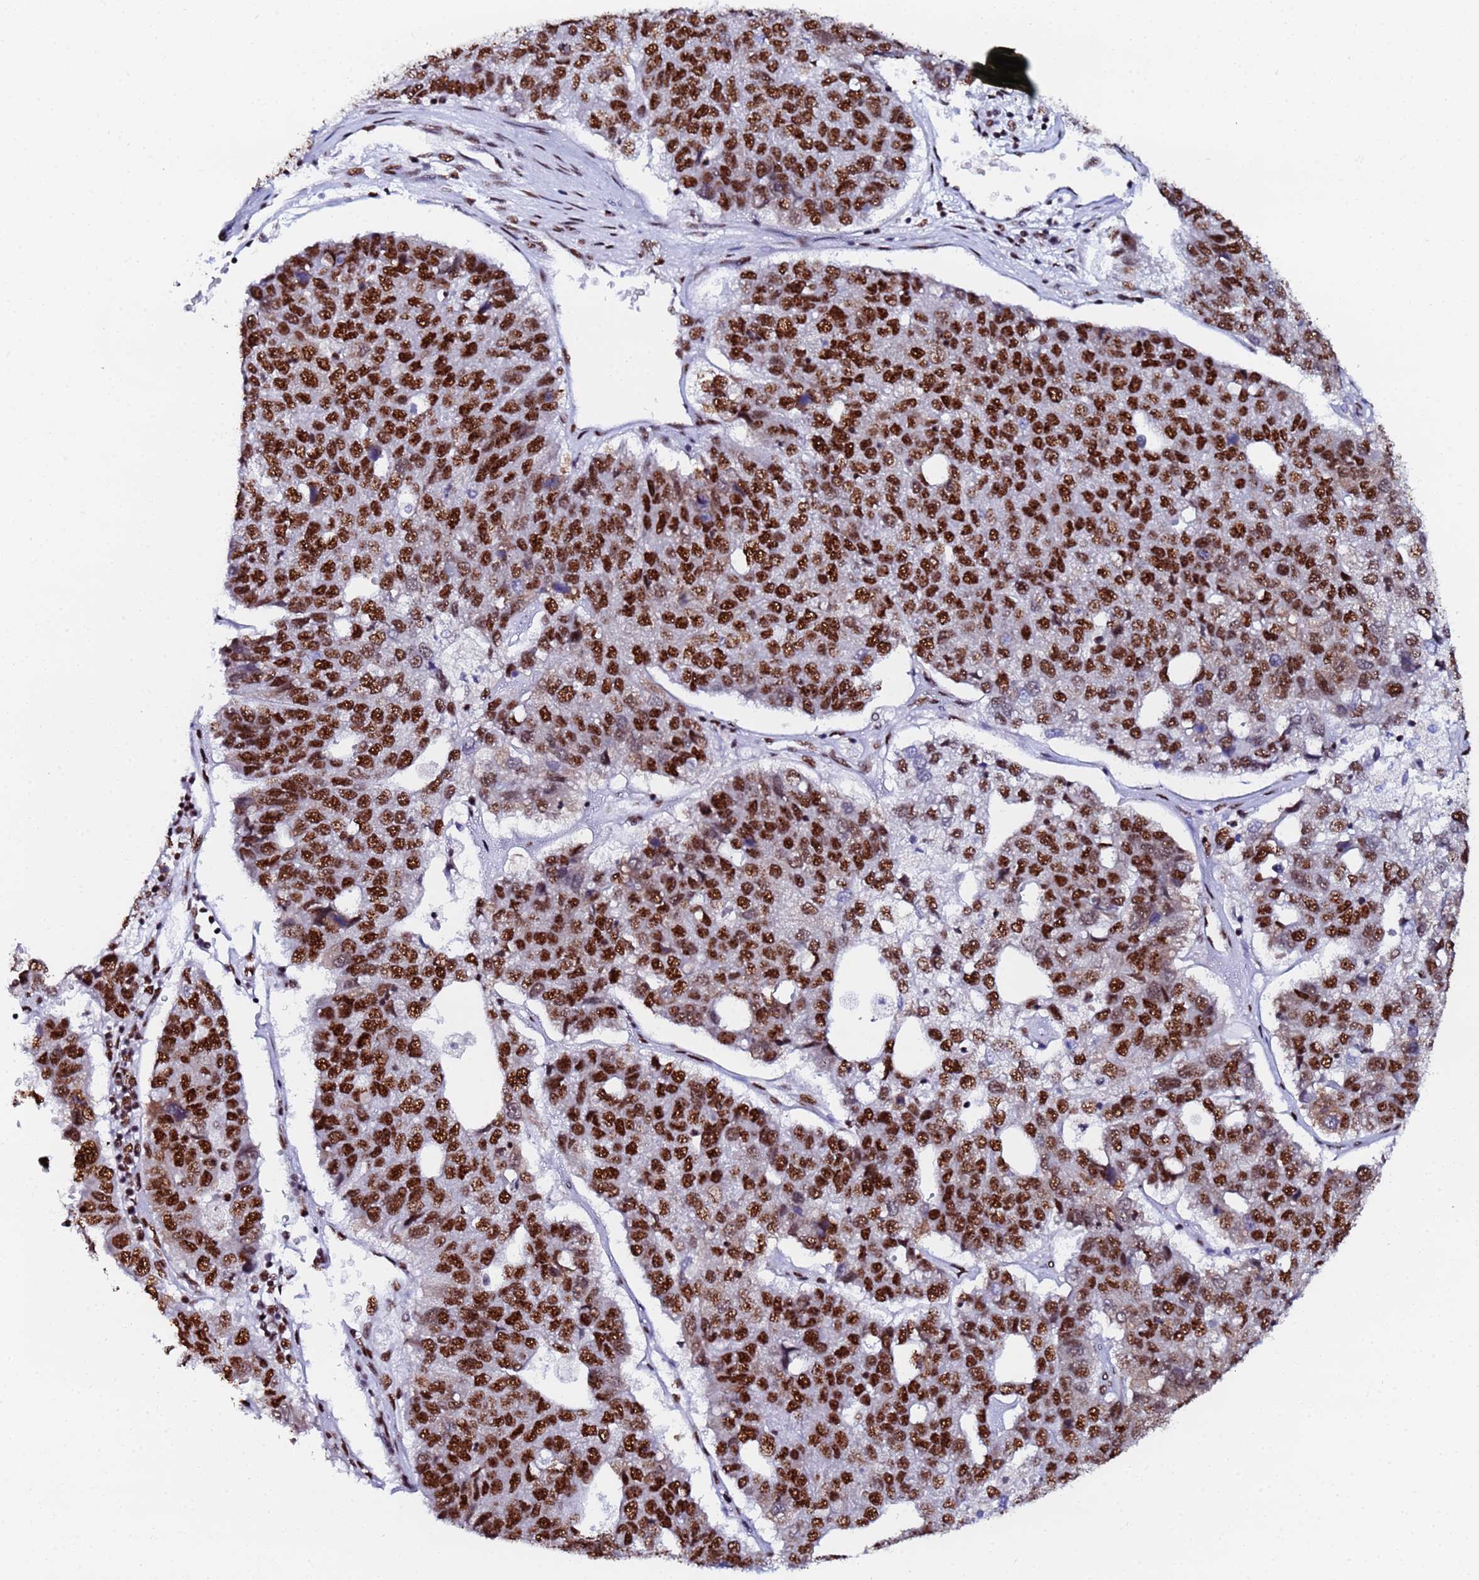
{"staining": {"intensity": "strong", "quantity": ">75%", "location": "nuclear"}, "tissue": "pancreatic cancer", "cell_type": "Tumor cells", "image_type": "cancer", "snomed": [{"axis": "morphology", "description": "Adenocarcinoma, NOS"}, {"axis": "topography", "description": "Pancreas"}], "caption": "This is a histology image of IHC staining of pancreatic cancer (adenocarcinoma), which shows strong expression in the nuclear of tumor cells.", "gene": "SNRPA1", "patient": {"sex": "female", "age": 61}}